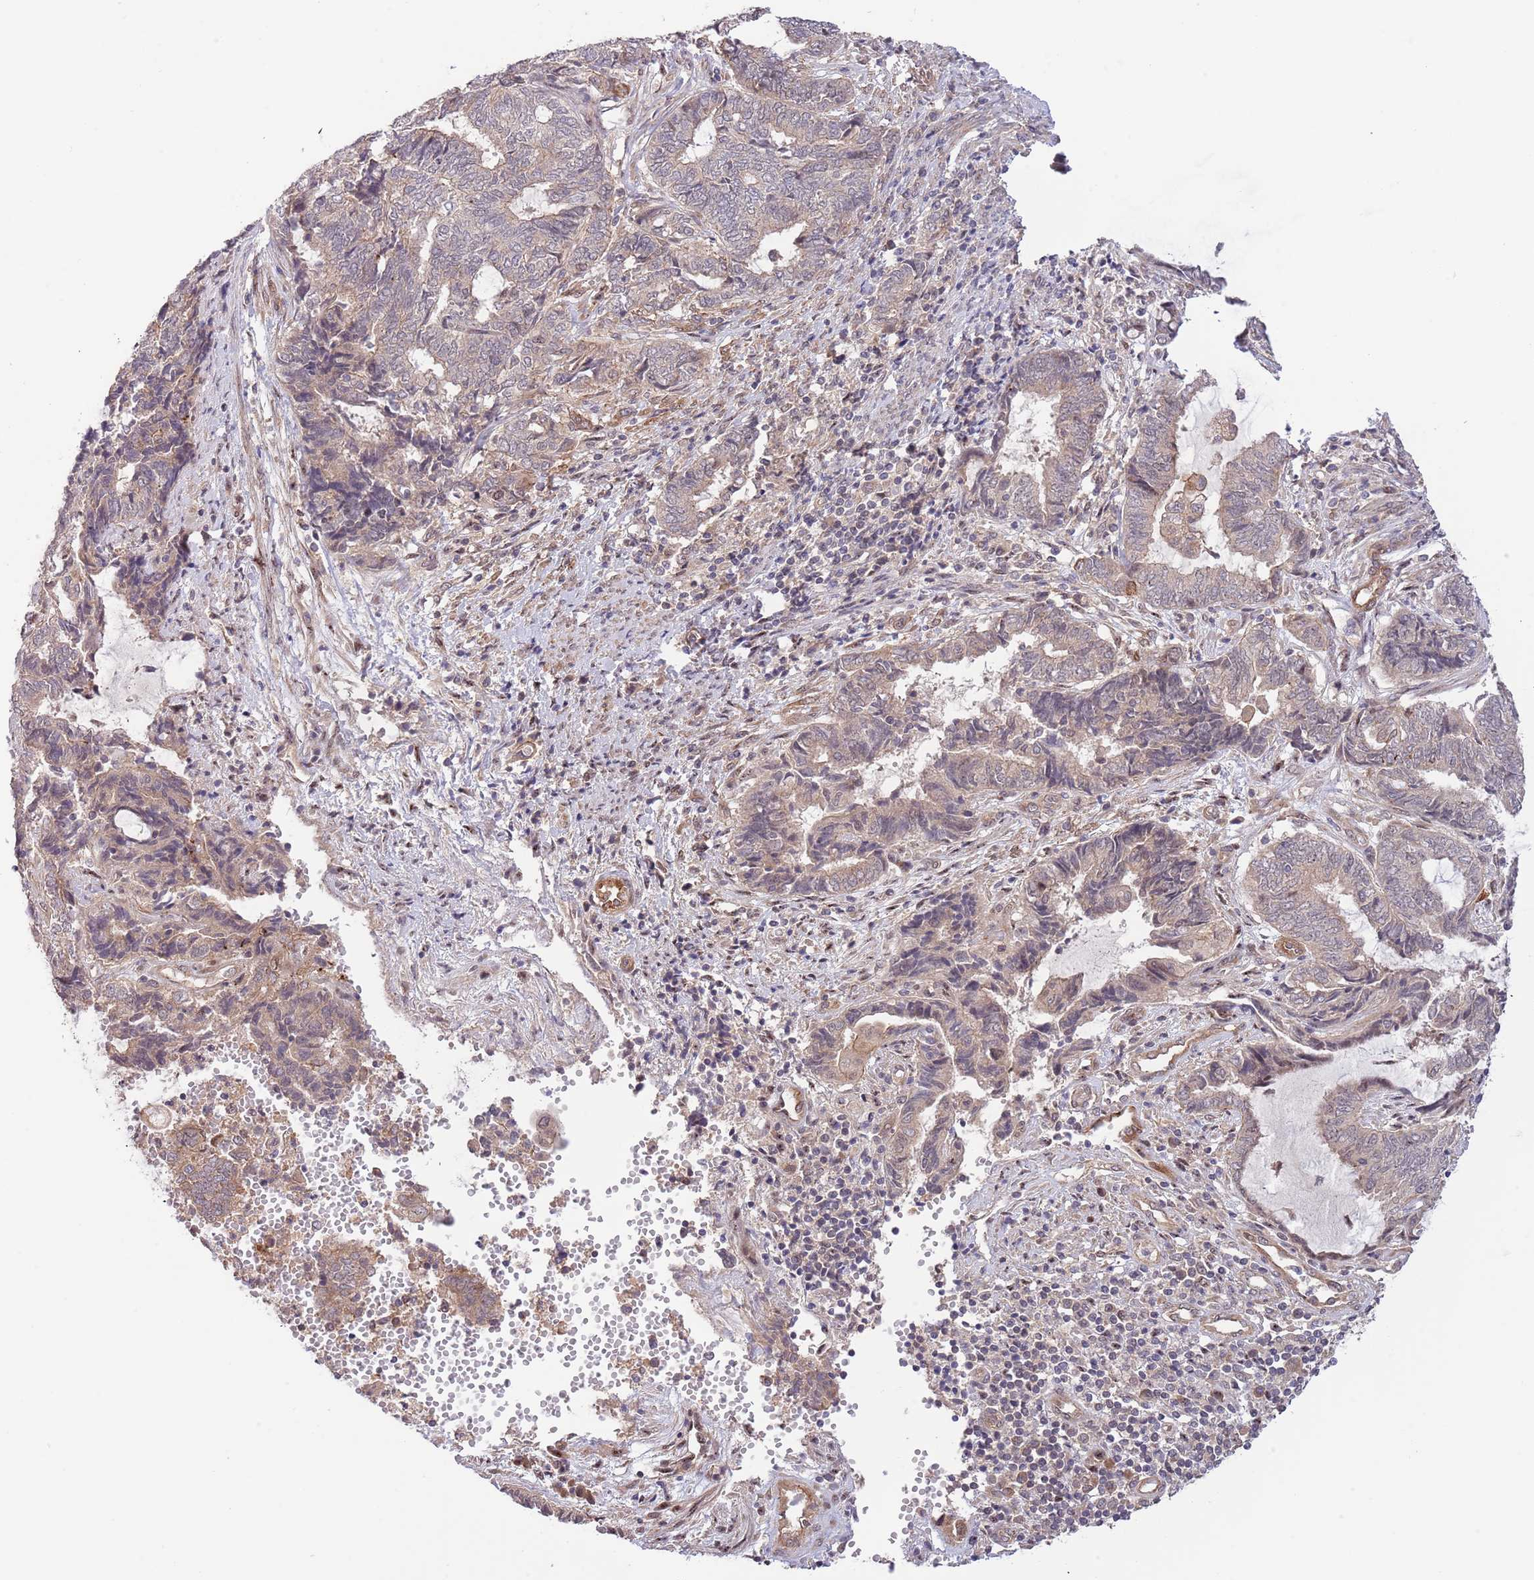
{"staining": {"intensity": "weak", "quantity": "<25%", "location": "cytoplasmic/membranous"}, "tissue": "endometrial cancer", "cell_type": "Tumor cells", "image_type": "cancer", "snomed": [{"axis": "morphology", "description": "Adenocarcinoma, NOS"}, {"axis": "topography", "description": "Uterus"}, {"axis": "topography", "description": "Endometrium"}], "caption": "Immunohistochemistry (IHC) histopathology image of human adenocarcinoma (endometrial) stained for a protein (brown), which demonstrates no staining in tumor cells.", "gene": "PRR16", "patient": {"sex": "female", "age": 70}}